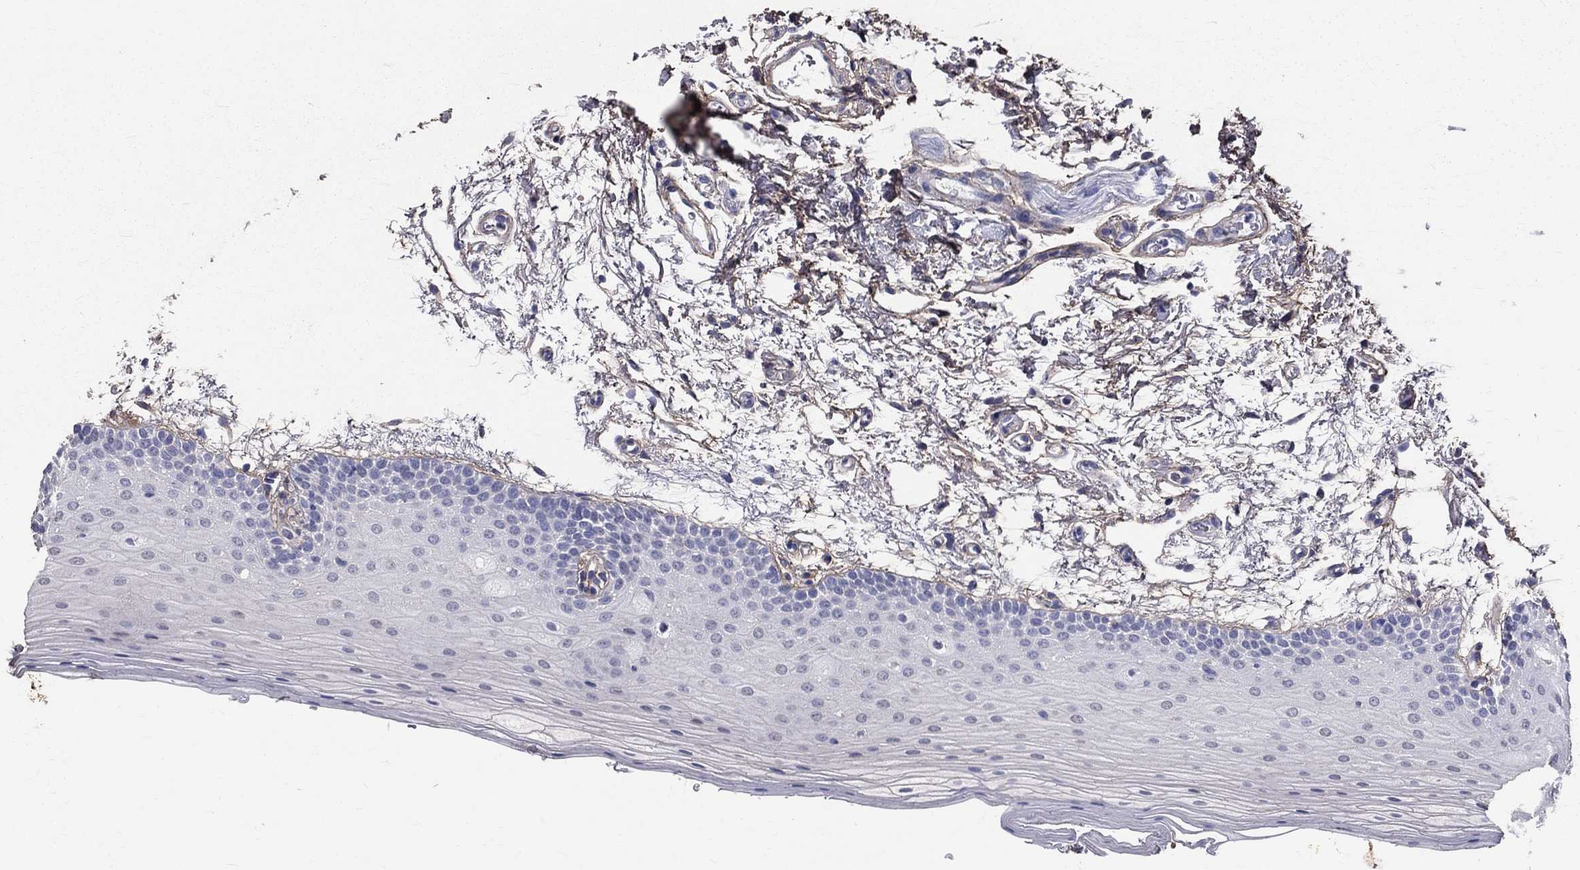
{"staining": {"intensity": "negative", "quantity": "none", "location": "none"}, "tissue": "oral mucosa", "cell_type": "Squamous epithelial cells", "image_type": "normal", "snomed": [{"axis": "morphology", "description": "Normal tissue, NOS"}, {"axis": "topography", "description": "Oral tissue"}, {"axis": "topography", "description": "Tounge, NOS"}], "caption": "Normal oral mucosa was stained to show a protein in brown. There is no significant staining in squamous epithelial cells. The staining was performed using DAB (3,3'-diaminobenzidine) to visualize the protein expression in brown, while the nuclei were stained in blue with hematoxylin (Magnification: 20x).", "gene": "ANXA10", "patient": {"sex": "female", "age": 86}}